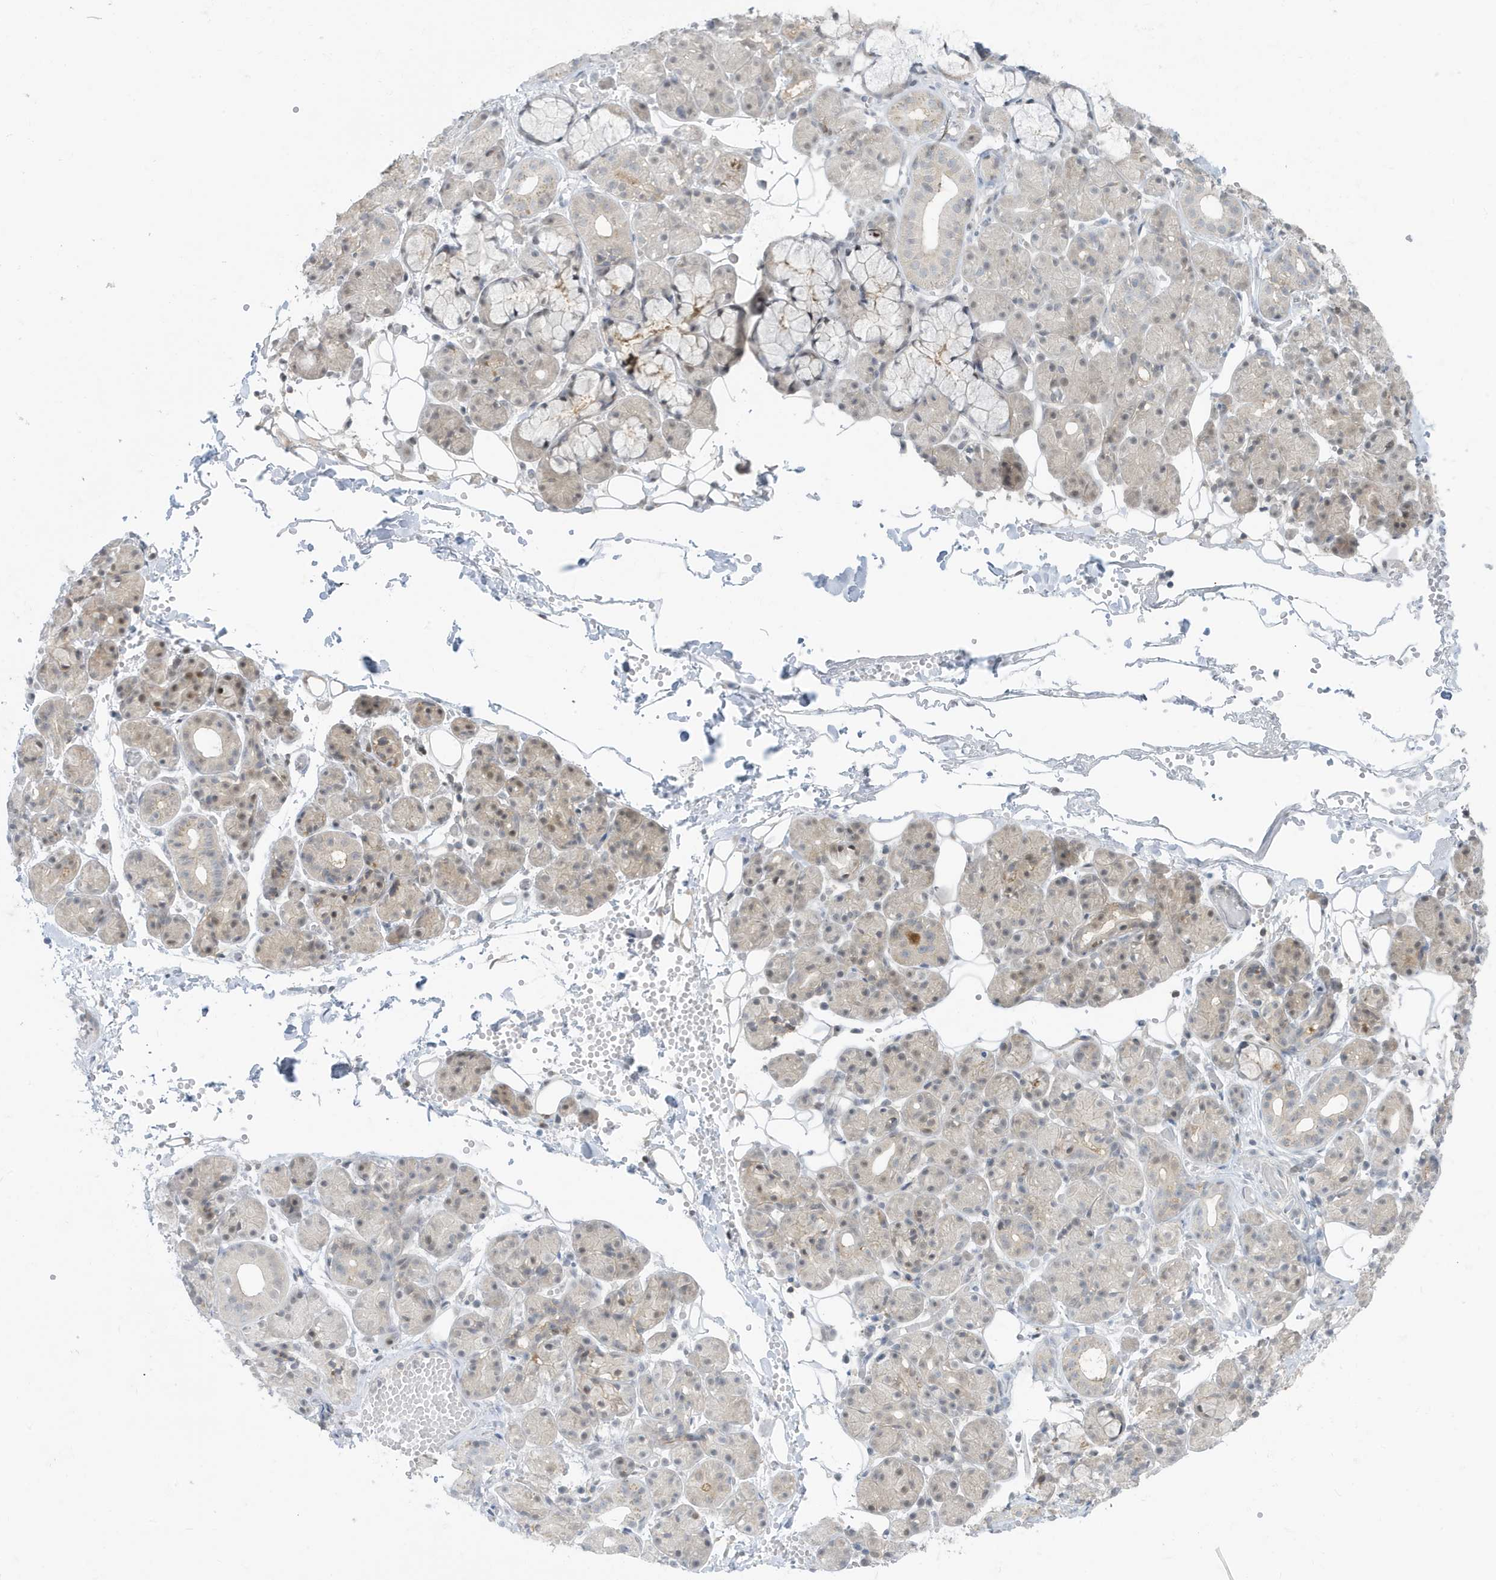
{"staining": {"intensity": "weak", "quantity": "<25%", "location": "cytoplasmic/membranous"}, "tissue": "salivary gland", "cell_type": "Glandular cells", "image_type": "normal", "snomed": [{"axis": "morphology", "description": "Normal tissue, NOS"}, {"axis": "topography", "description": "Salivary gland"}], "caption": "DAB (3,3'-diaminobenzidine) immunohistochemical staining of unremarkable human salivary gland exhibits no significant expression in glandular cells.", "gene": "OGA", "patient": {"sex": "male", "age": 63}}